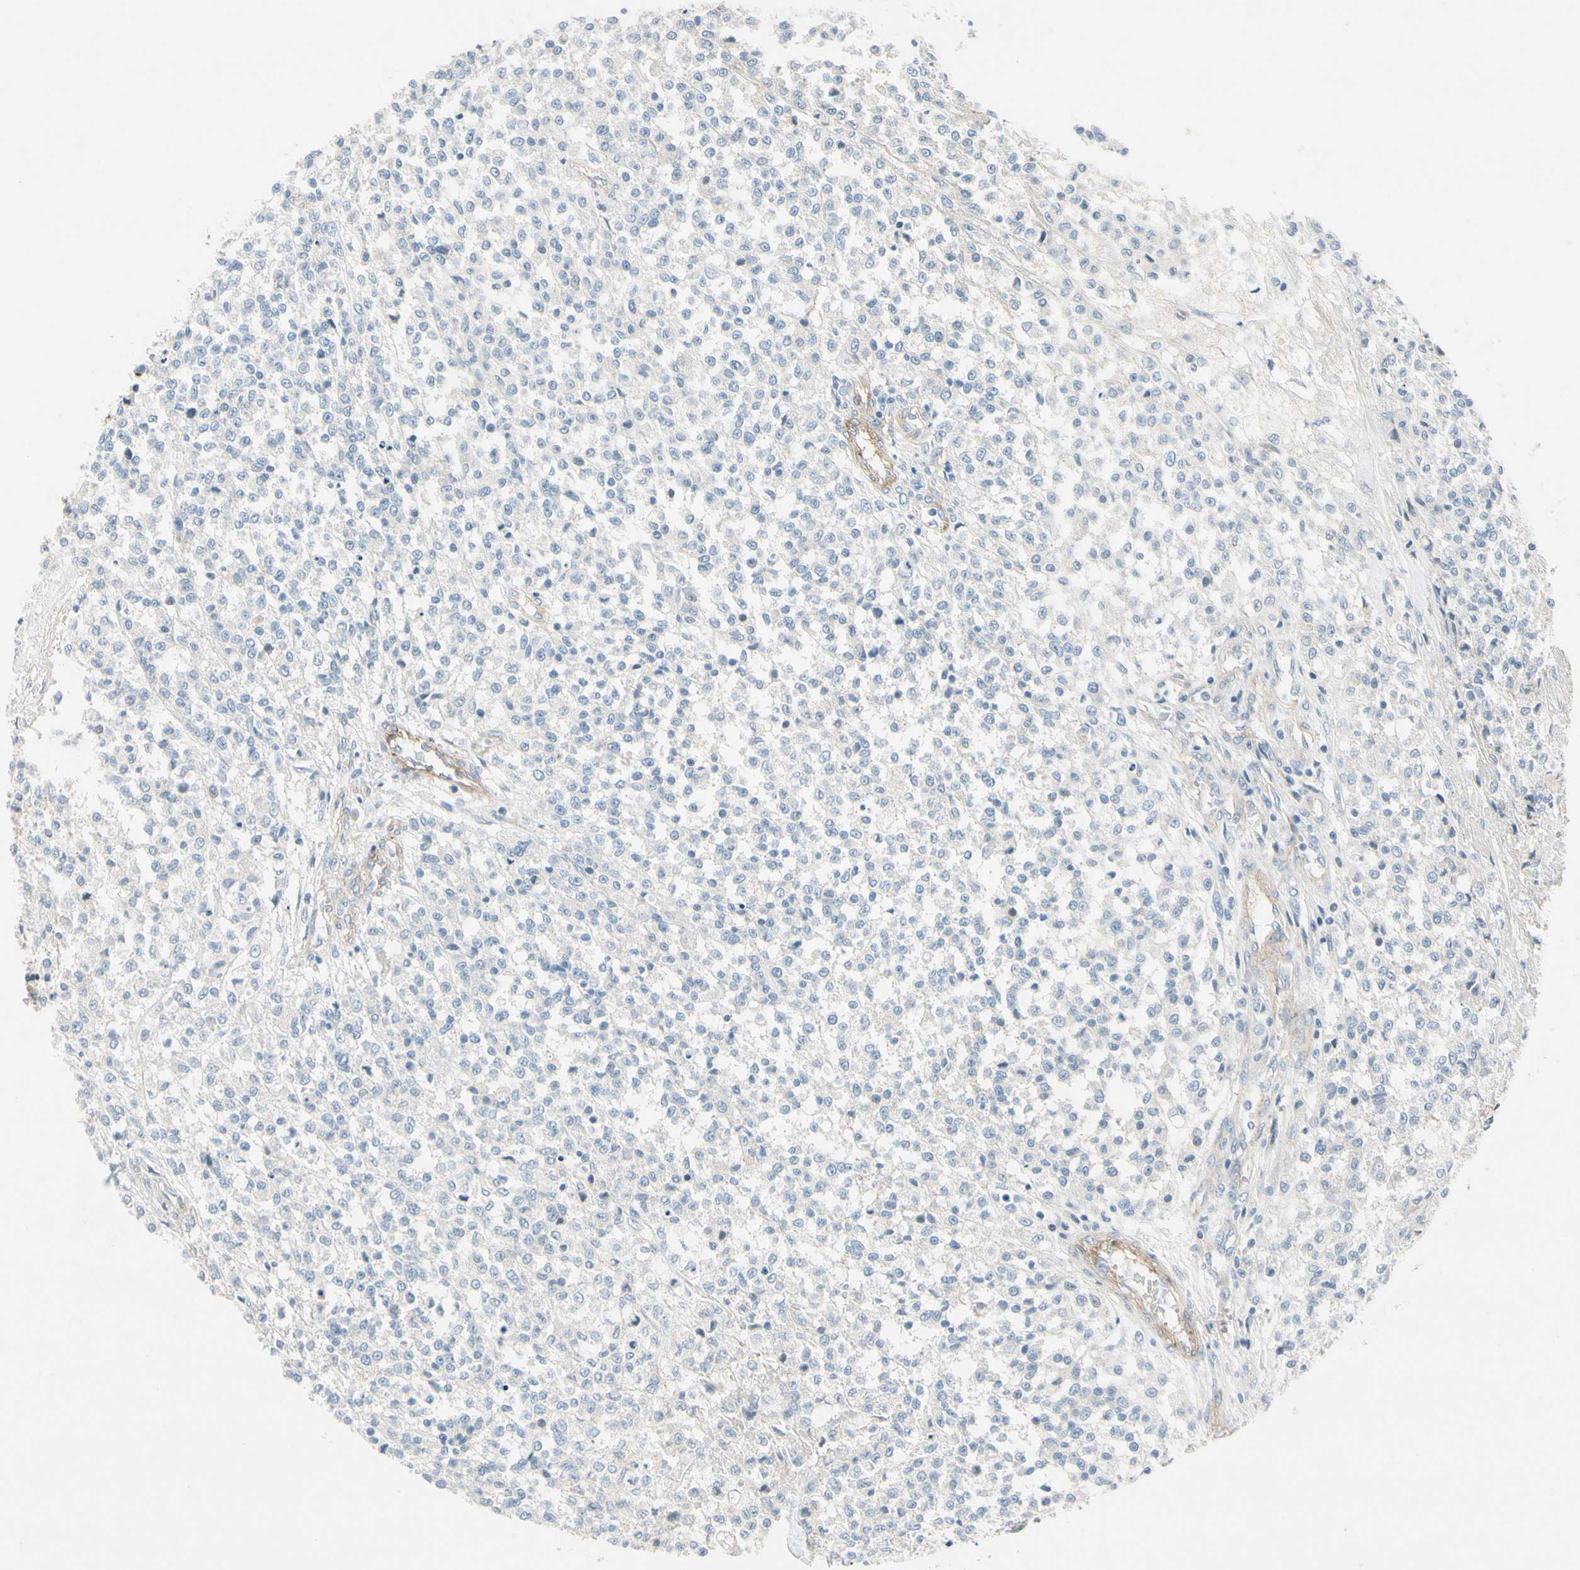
{"staining": {"intensity": "negative", "quantity": "none", "location": "none"}, "tissue": "testis cancer", "cell_type": "Tumor cells", "image_type": "cancer", "snomed": [{"axis": "morphology", "description": "Seminoma, NOS"}, {"axis": "topography", "description": "Testis"}], "caption": "The photomicrograph shows no significant positivity in tumor cells of seminoma (testis).", "gene": "ITGA3", "patient": {"sex": "male", "age": 59}}